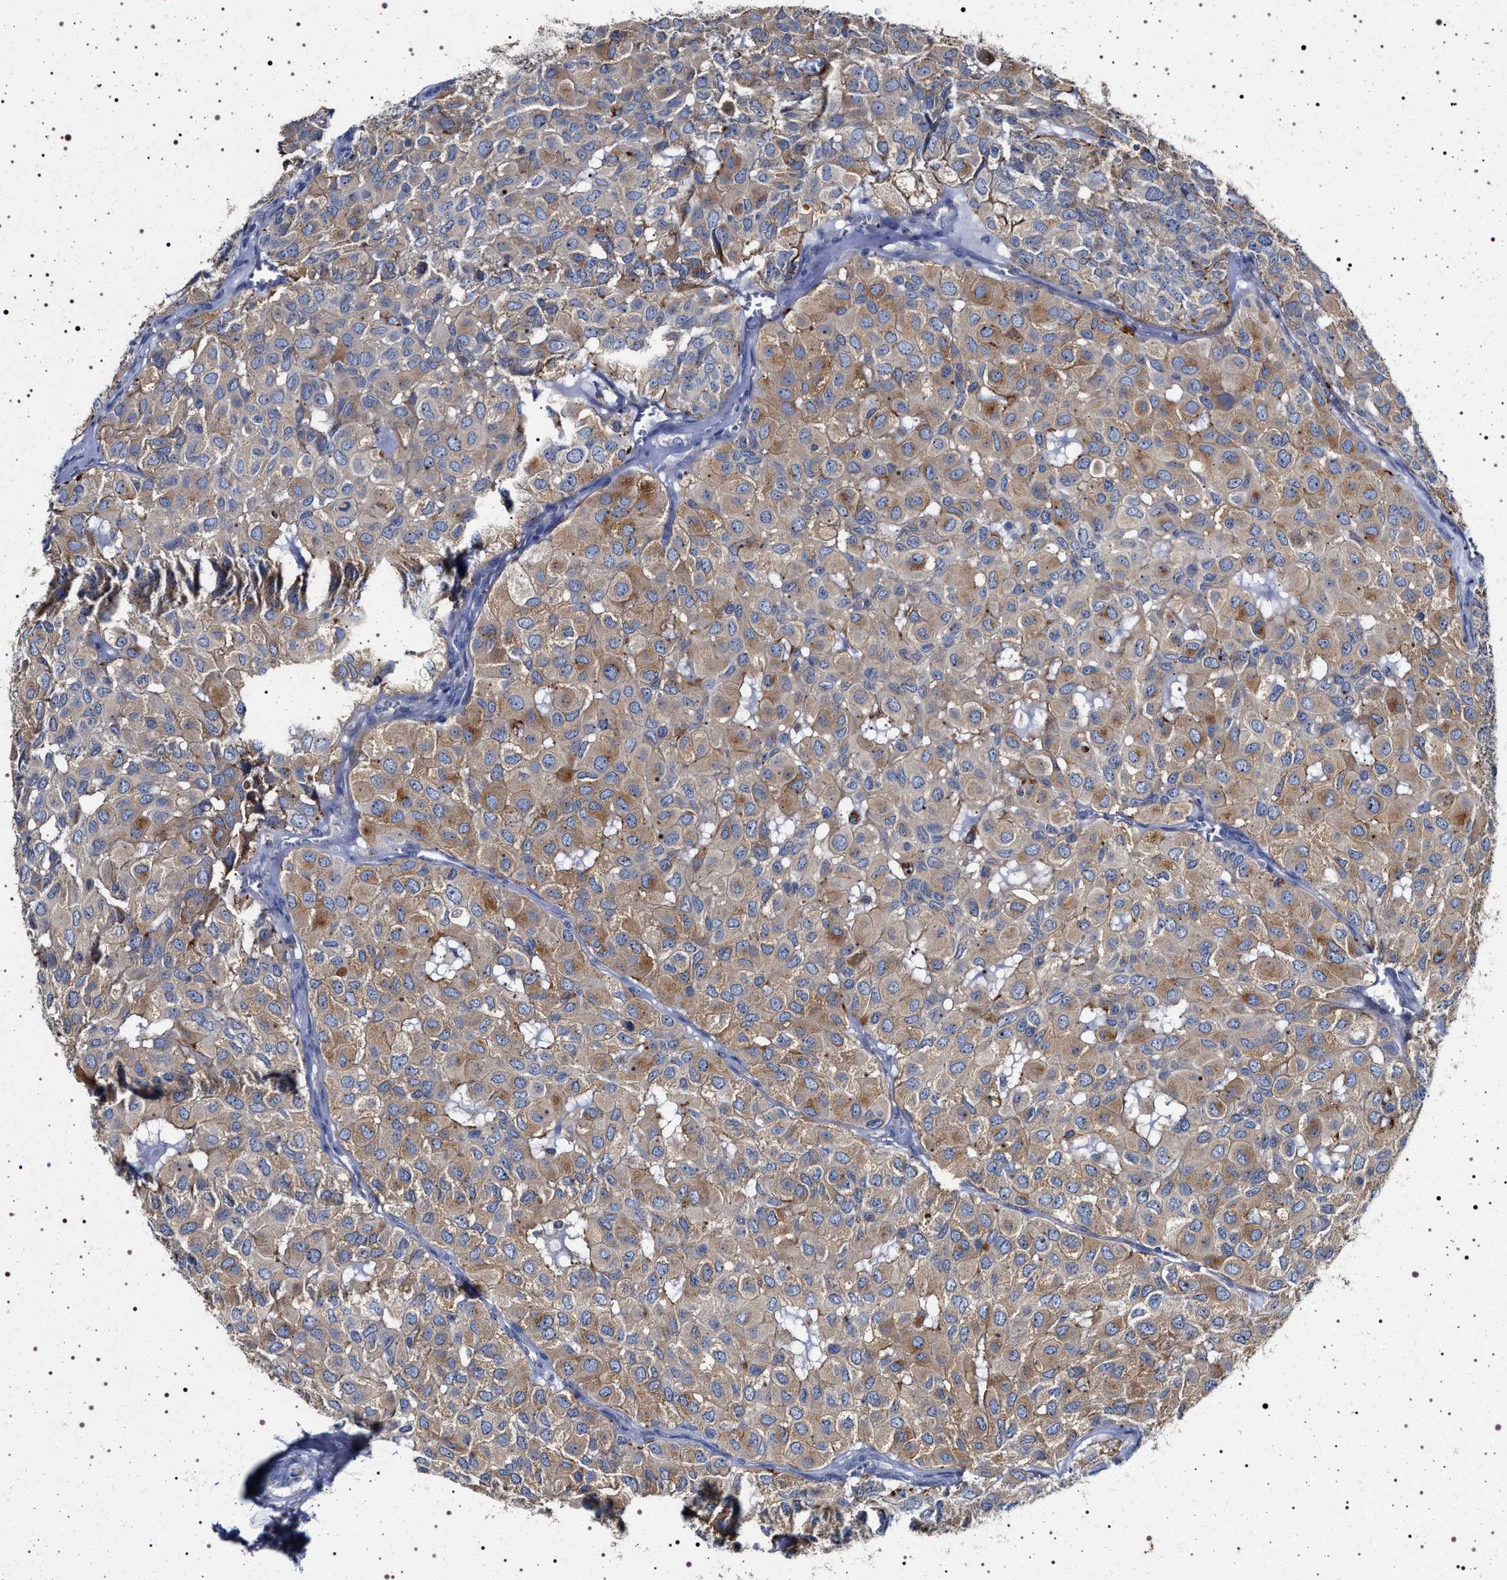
{"staining": {"intensity": "weak", "quantity": ">75%", "location": "cytoplasmic/membranous"}, "tissue": "head and neck cancer", "cell_type": "Tumor cells", "image_type": "cancer", "snomed": [{"axis": "morphology", "description": "Adenocarcinoma, NOS"}, {"axis": "topography", "description": "Salivary gland, NOS"}, {"axis": "topography", "description": "Head-Neck"}], "caption": "Immunohistochemistry staining of head and neck adenocarcinoma, which reveals low levels of weak cytoplasmic/membranous staining in about >75% of tumor cells indicating weak cytoplasmic/membranous protein staining. The staining was performed using DAB (brown) for protein detection and nuclei were counterstained in hematoxylin (blue).", "gene": "NAALADL2", "patient": {"sex": "female", "age": 76}}